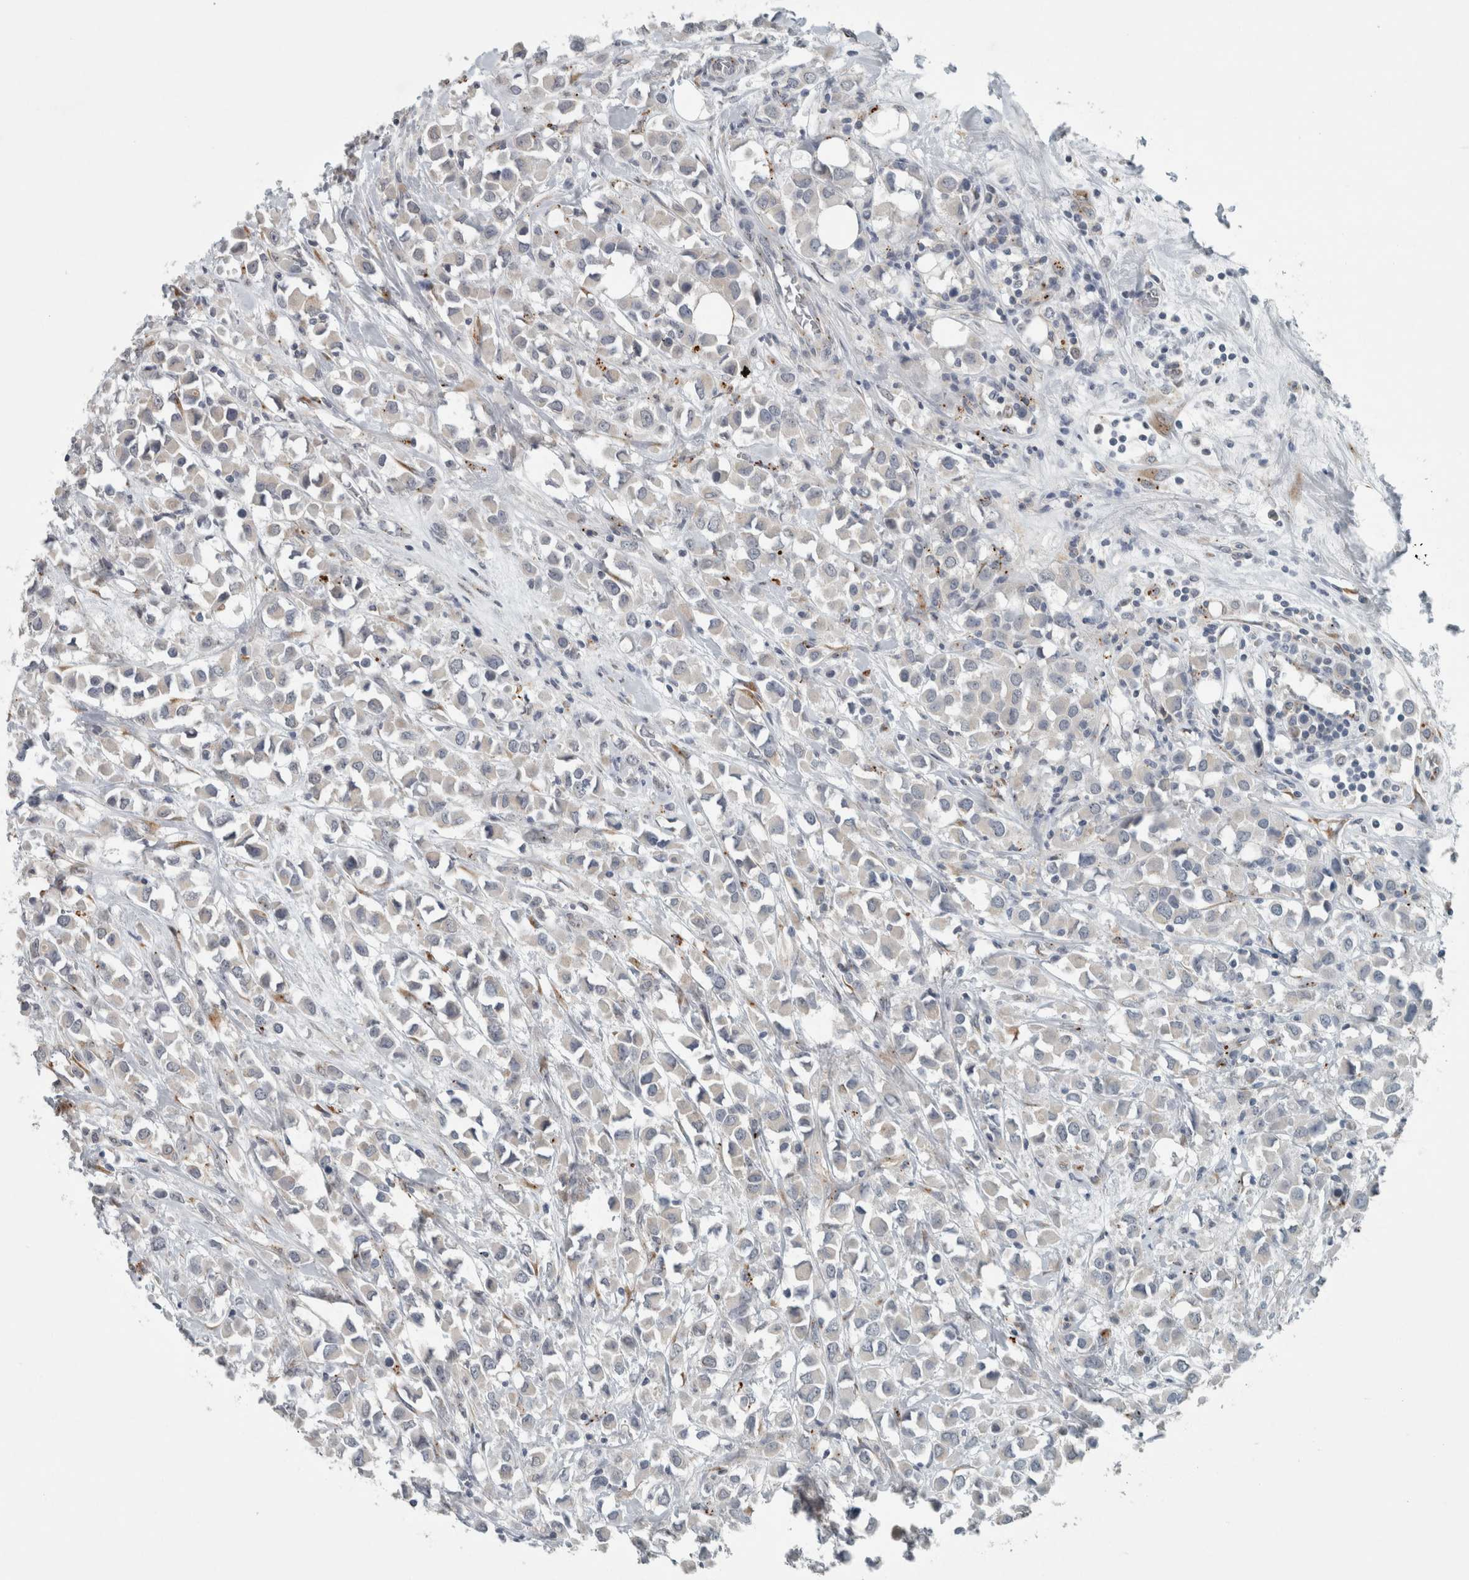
{"staining": {"intensity": "negative", "quantity": "none", "location": "none"}, "tissue": "breast cancer", "cell_type": "Tumor cells", "image_type": "cancer", "snomed": [{"axis": "morphology", "description": "Duct carcinoma"}, {"axis": "topography", "description": "Breast"}], "caption": "A histopathology image of human breast invasive ductal carcinoma is negative for staining in tumor cells.", "gene": "KIF1C", "patient": {"sex": "female", "age": 61}}